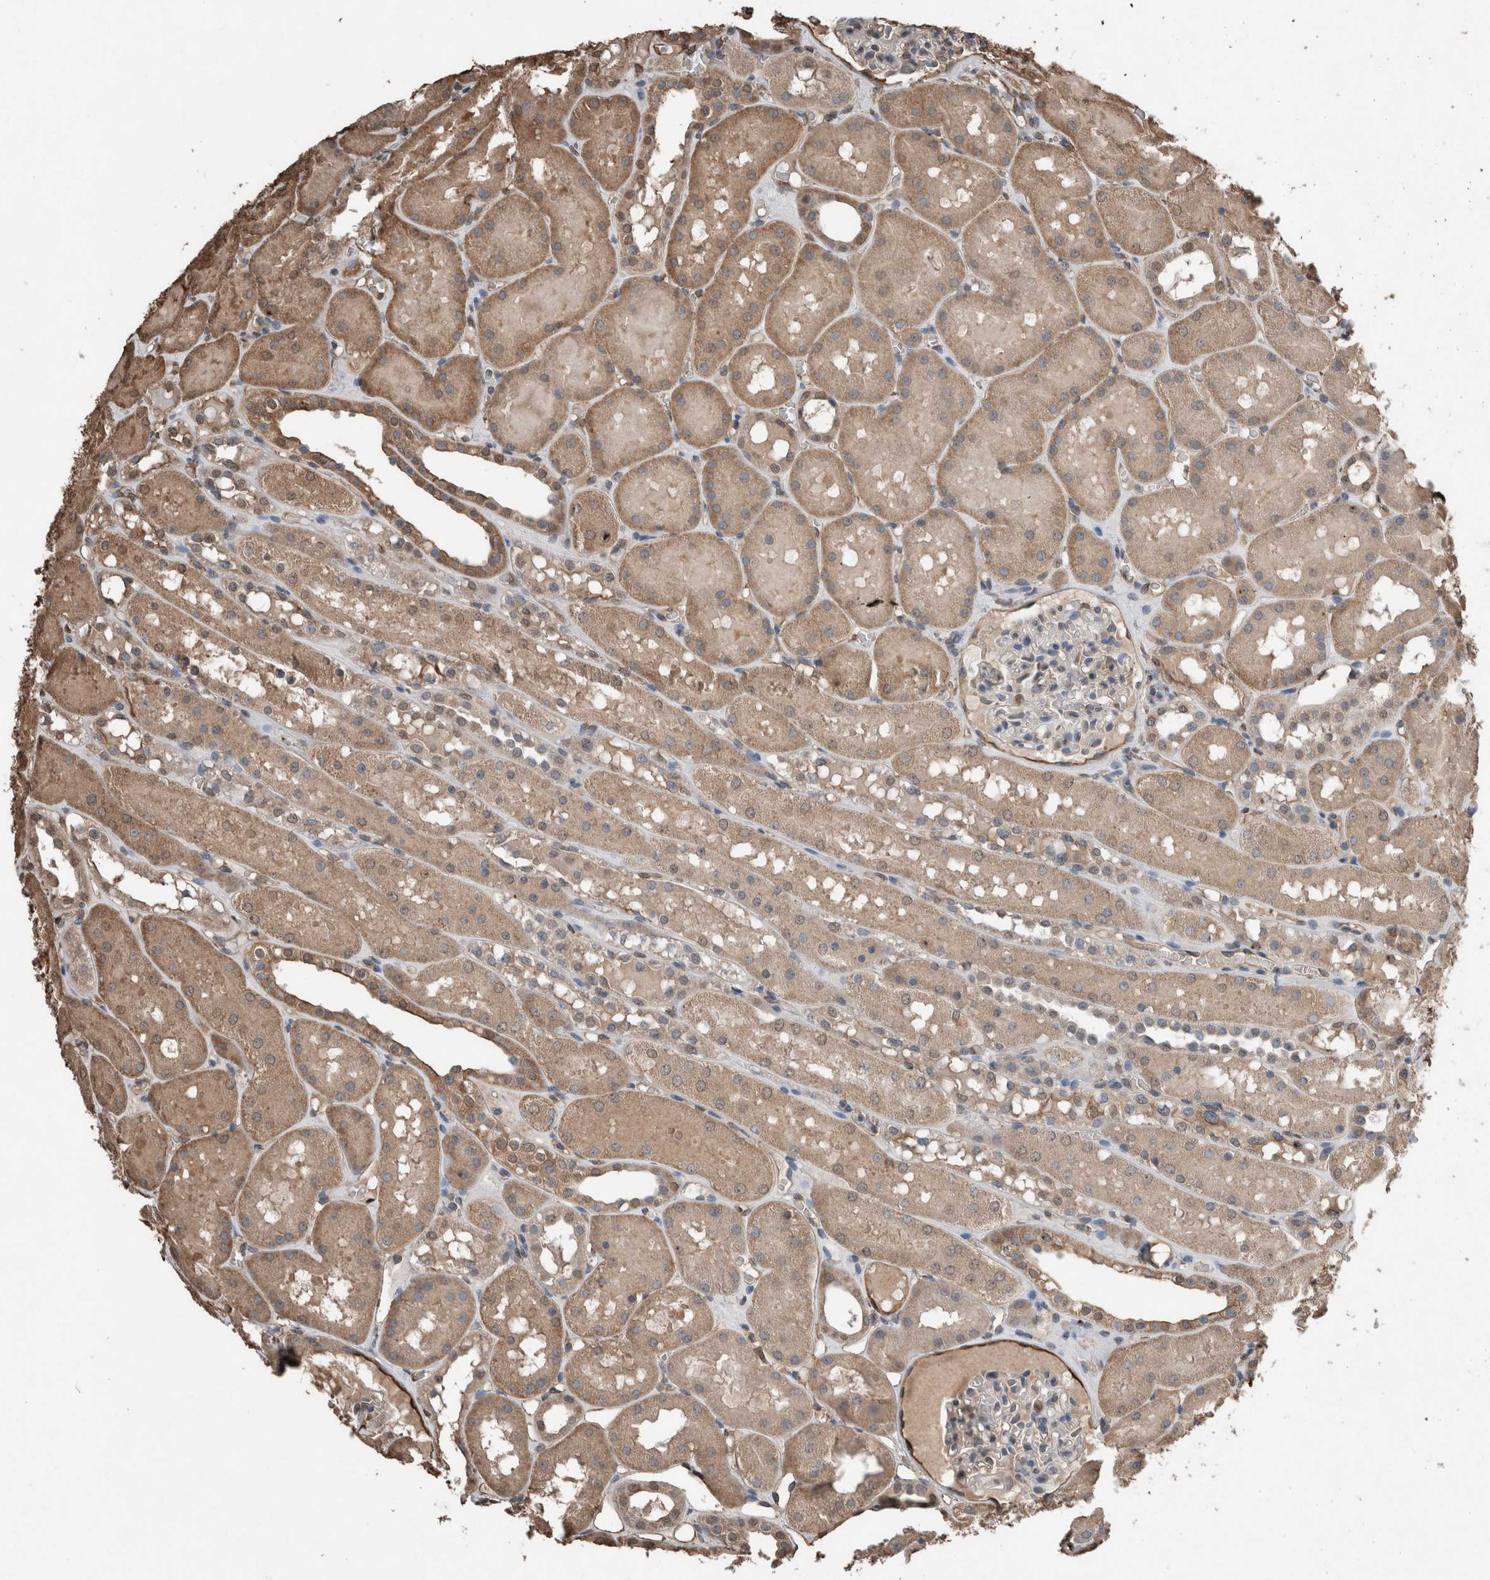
{"staining": {"intensity": "moderate", "quantity": "<25%", "location": "cytoplasmic/membranous"}, "tissue": "kidney", "cell_type": "Cells in glomeruli", "image_type": "normal", "snomed": [{"axis": "morphology", "description": "Normal tissue, NOS"}, {"axis": "topography", "description": "Kidney"}, {"axis": "topography", "description": "Urinary bladder"}], "caption": "This histopathology image shows immunohistochemistry staining of normal kidney, with low moderate cytoplasmic/membranous staining in about <25% of cells in glomeruli.", "gene": "S100A10", "patient": {"sex": "male", "age": 16}}